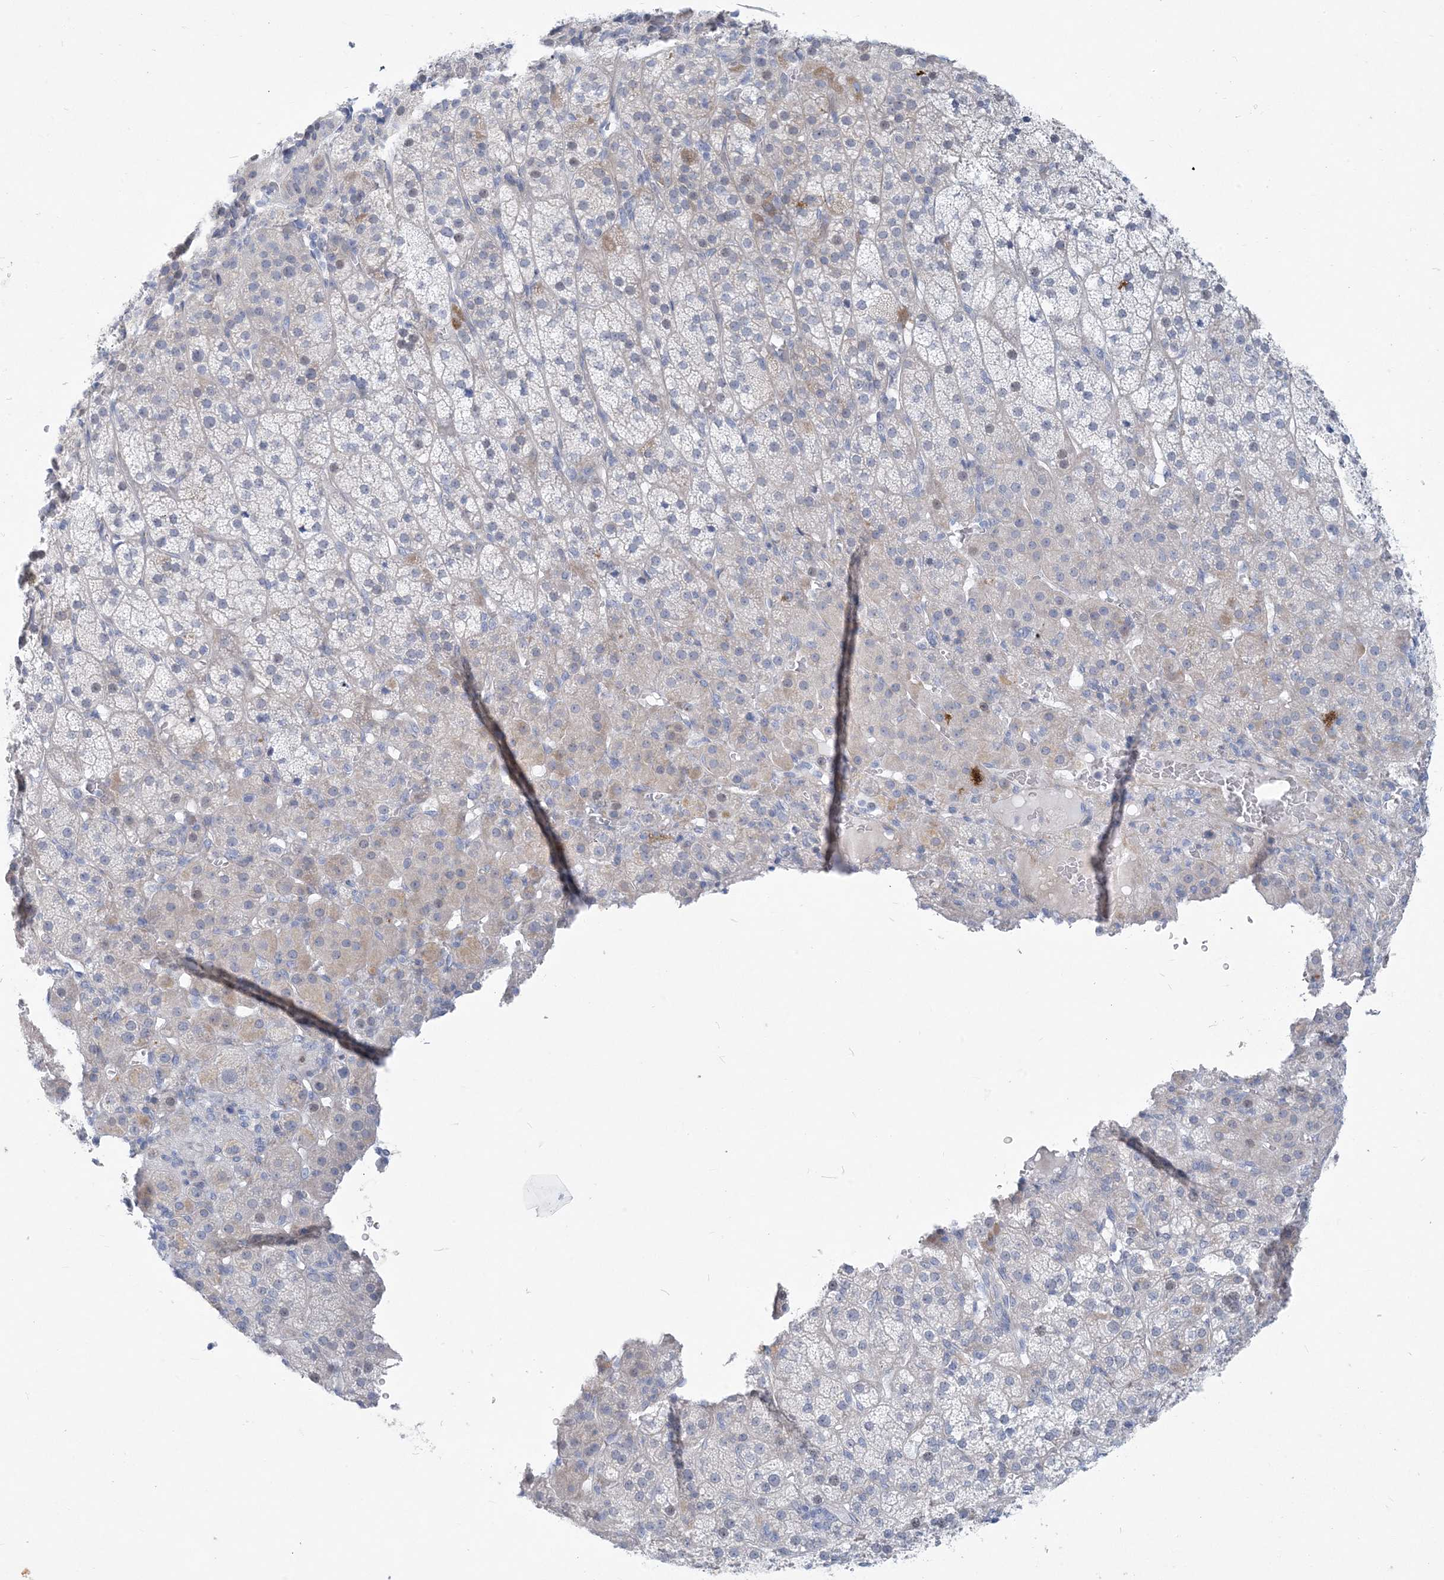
{"staining": {"intensity": "negative", "quantity": "none", "location": "none"}, "tissue": "adrenal gland", "cell_type": "Glandular cells", "image_type": "normal", "snomed": [{"axis": "morphology", "description": "Normal tissue, NOS"}, {"axis": "topography", "description": "Adrenal gland"}], "caption": "This is a image of immunohistochemistry (IHC) staining of benign adrenal gland, which shows no staining in glandular cells.", "gene": "MOXD1", "patient": {"sex": "female", "age": 57}}